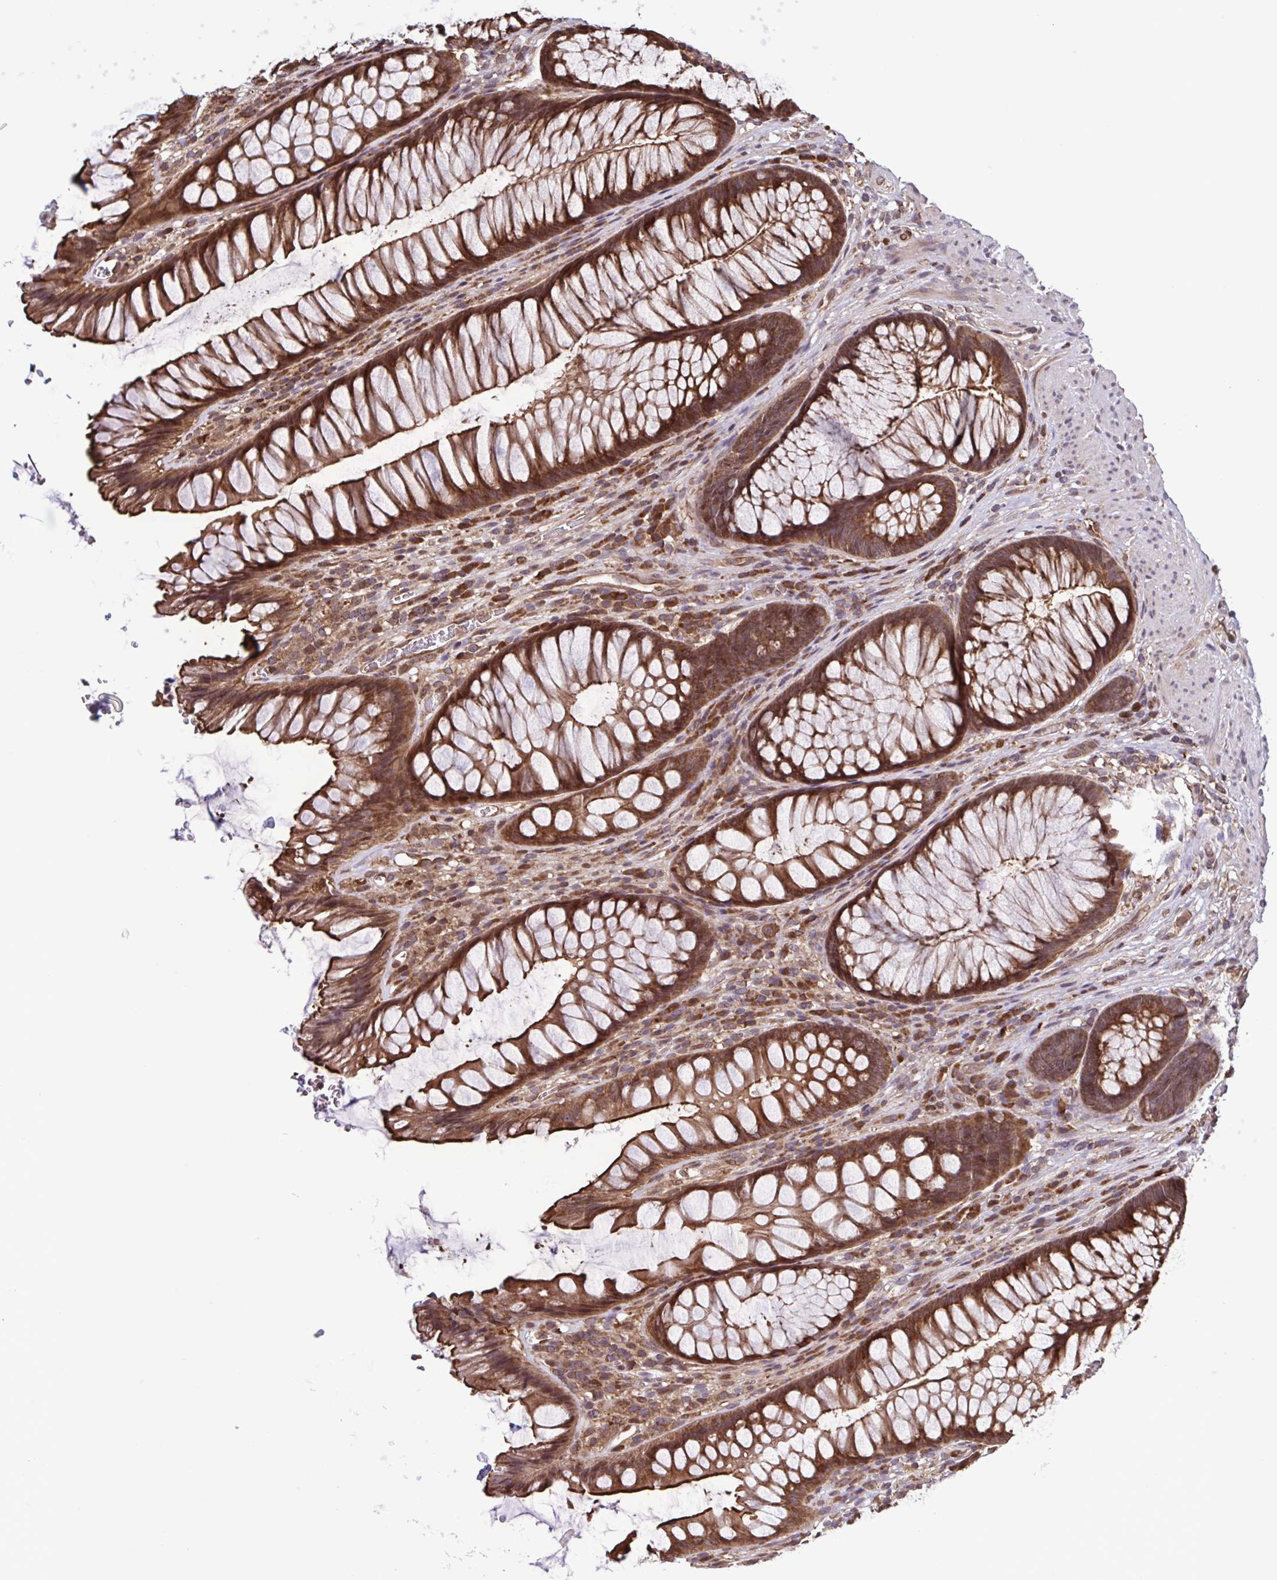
{"staining": {"intensity": "moderate", "quantity": ">75%", "location": "cytoplasmic/membranous"}, "tissue": "rectum", "cell_type": "Glandular cells", "image_type": "normal", "snomed": [{"axis": "morphology", "description": "Normal tissue, NOS"}, {"axis": "topography", "description": "Rectum"}], "caption": "This histopathology image reveals immunohistochemistry (IHC) staining of unremarkable human rectum, with medium moderate cytoplasmic/membranous expression in about >75% of glandular cells.", "gene": "SEC63", "patient": {"sex": "male", "age": 53}}